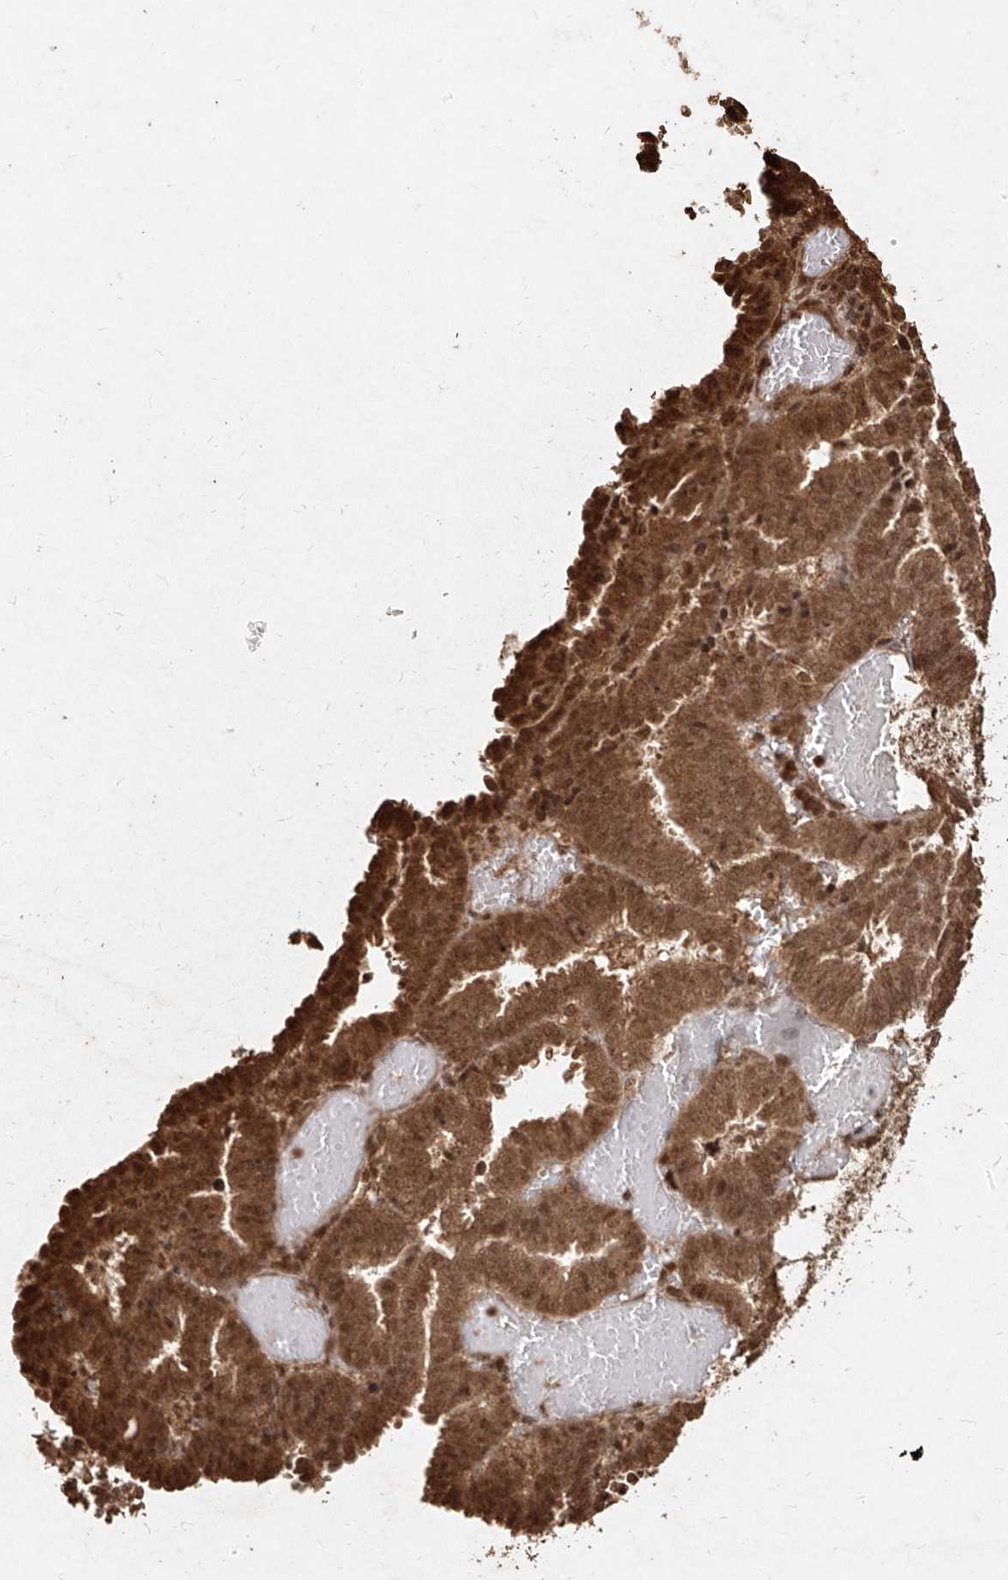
{"staining": {"intensity": "strong", "quantity": ">75%", "location": "cytoplasmic/membranous,nuclear"}, "tissue": "endometrial cancer", "cell_type": "Tumor cells", "image_type": "cancer", "snomed": [{"axis": "morphology", "description": "Adenocarcinoma, NOS"}, {"axis": "topography", "description": "Uterus"}], "caption": "Immunohistochemical staining of endometrial cancer displays high levels of strong cytoplasmic/membranous and nuclear protein positivity in about >75% of tumor cells.", "gene": "UBE2K", "patient": {"sex": "female", "age": 83}}